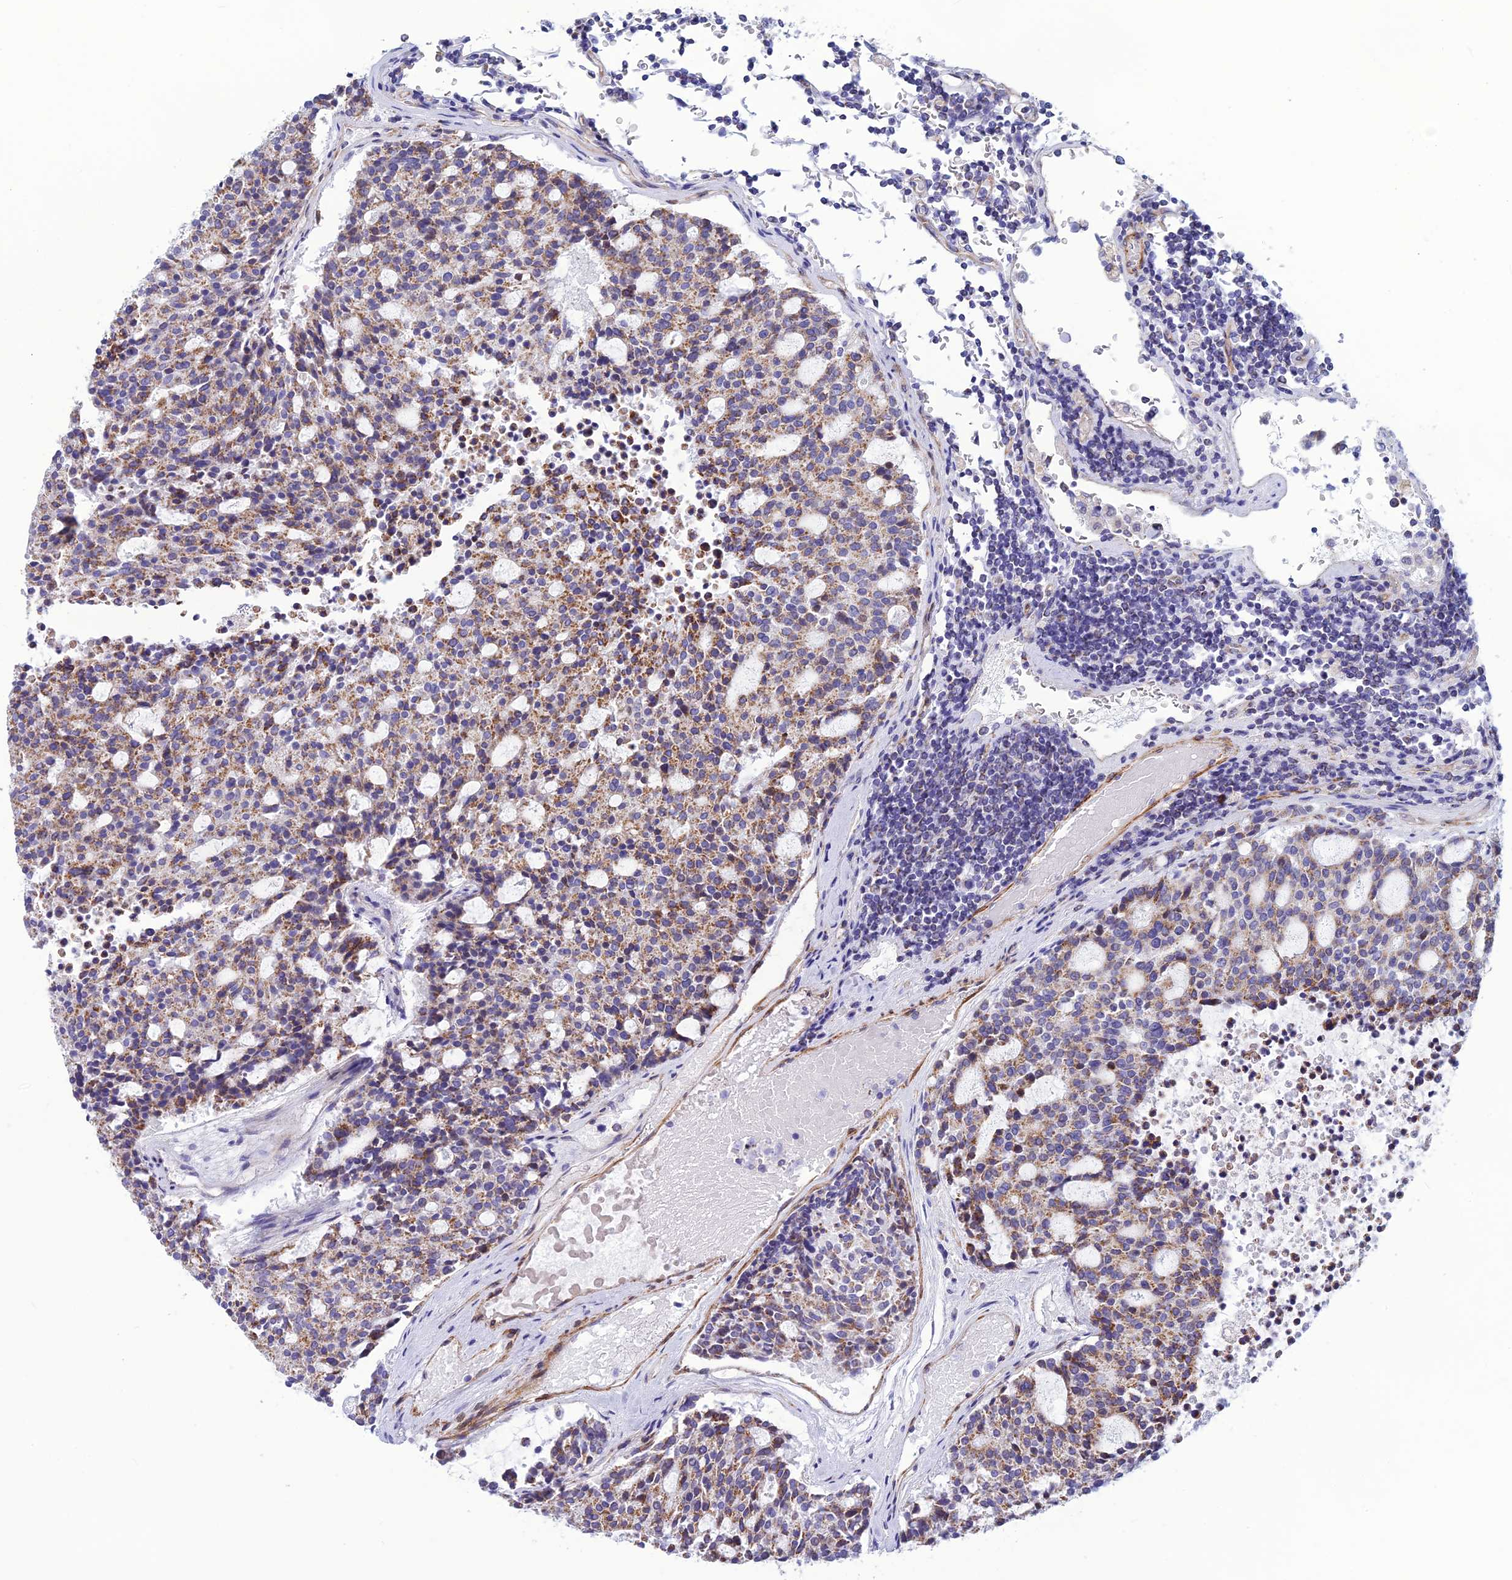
{"staining": {"intensity": "moderate", "quantity": ">75%", "location": "cytoplasmic/membranous"}, "tissue": "carcinoid", "cell_type": "Tumor cells", "image_type": "cancer", "snomed": [{"axis": "morphology", "description": "Carcinoid, malignant, NOS"}, {"axis": "topography", "description": "Pancreas"}], "caption": "Malignant carcinoid stained for a protein shows moderate cytoplasmic/membranous positivity in tumor cells. Ihc stains the protein in brown and the nuclei are stained blue.", "gene": "POMGNT1", "patient": {"sex": "female", "age": 54}}